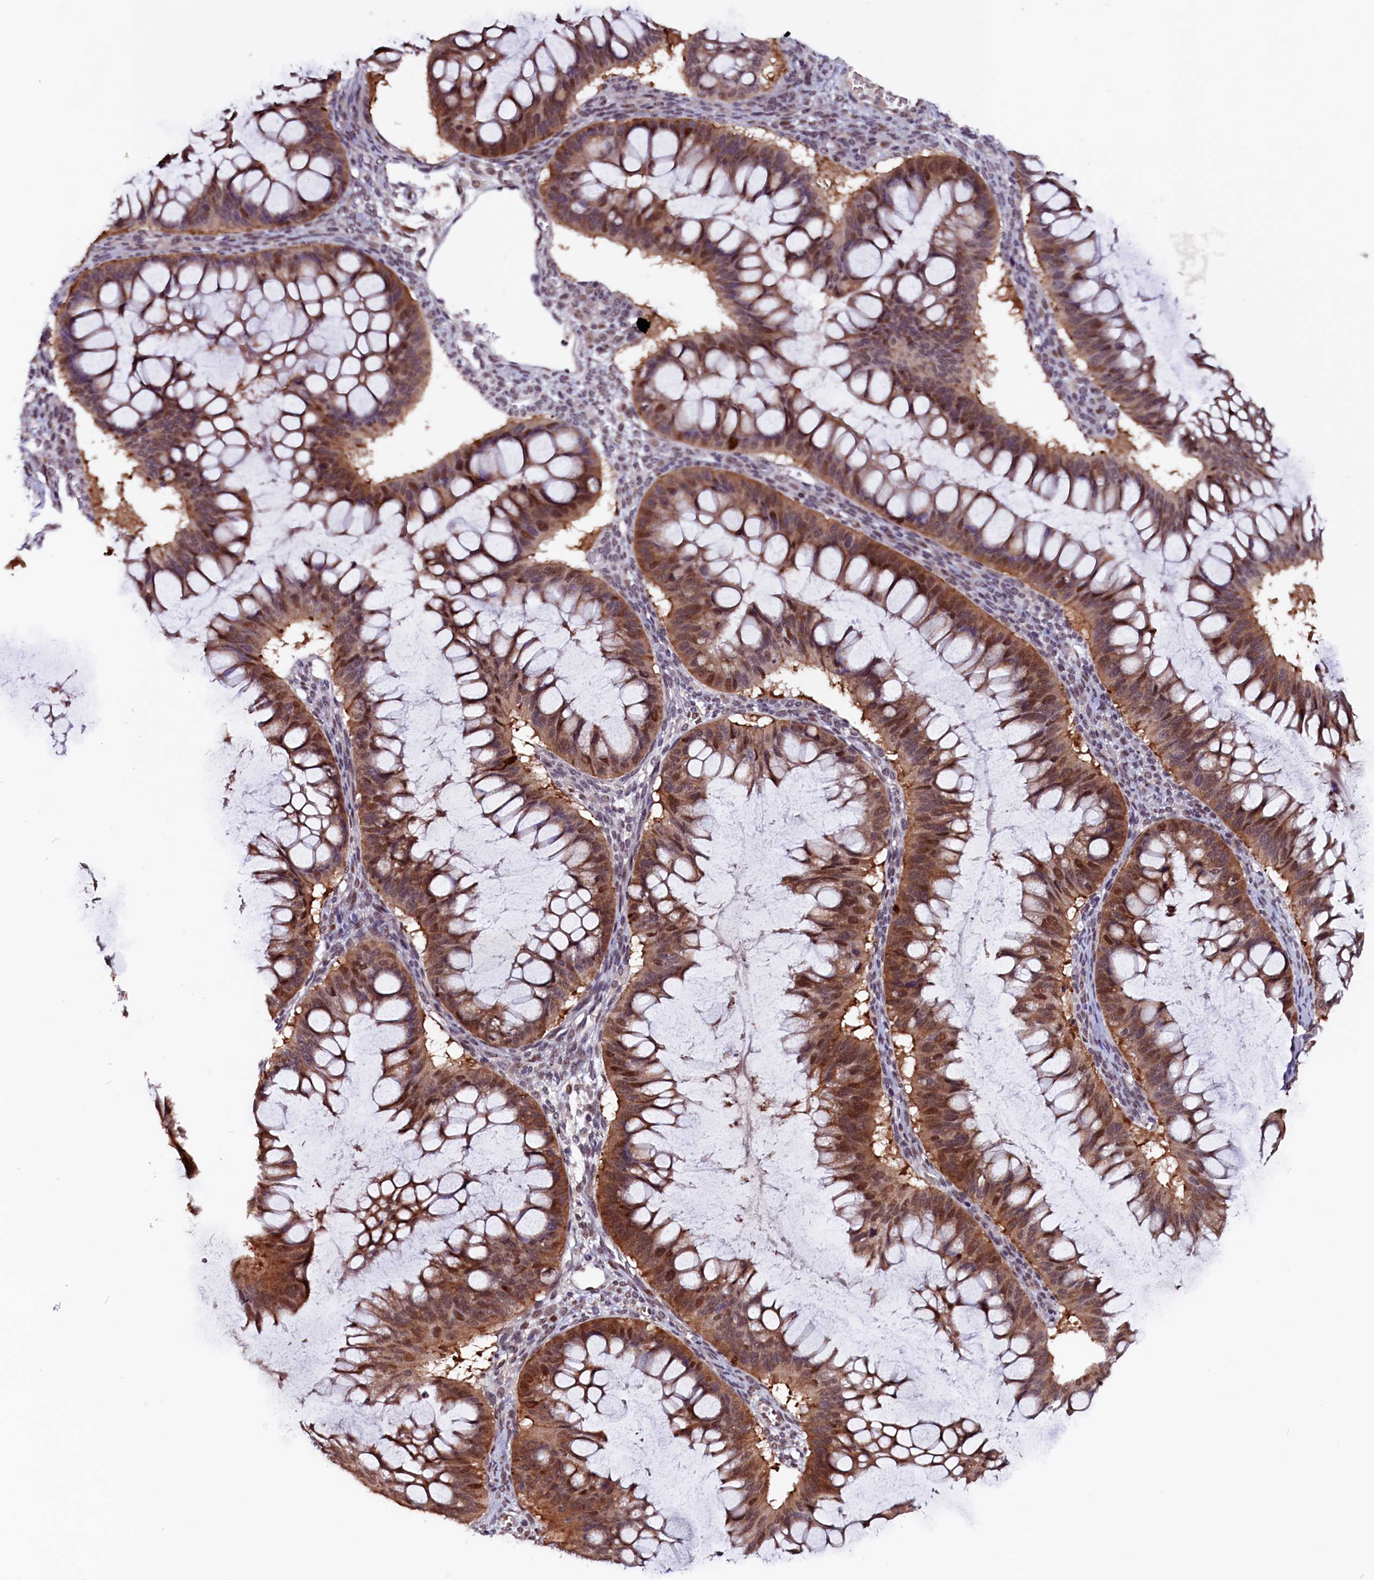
{"staining": {"intensity": "moderate", "quantity": ">75%", "location": "cytoplasmic/membranous,nuclear"}, "tissue": "ovarian cancer", "cell_type": "Tumor cells", "image_type": "cancer", "snomed": [{"axis": "morphology", "description": "Cystadenocarcinoma, mucinous, NOS"}, {"axis": "topography", "description": "Ovary"}], "caption": "High-magnification brightfield microscopy of ovarian cancer stained with DAB (brown) and counterstained with hematoxylin (blue). tumor cells exhibit moderate cytoplasmic/membranous and nuclear staining is seen in about>75% of cells.", "gene": "RNMT", "patient": {"sex": "female", "age": 73}}